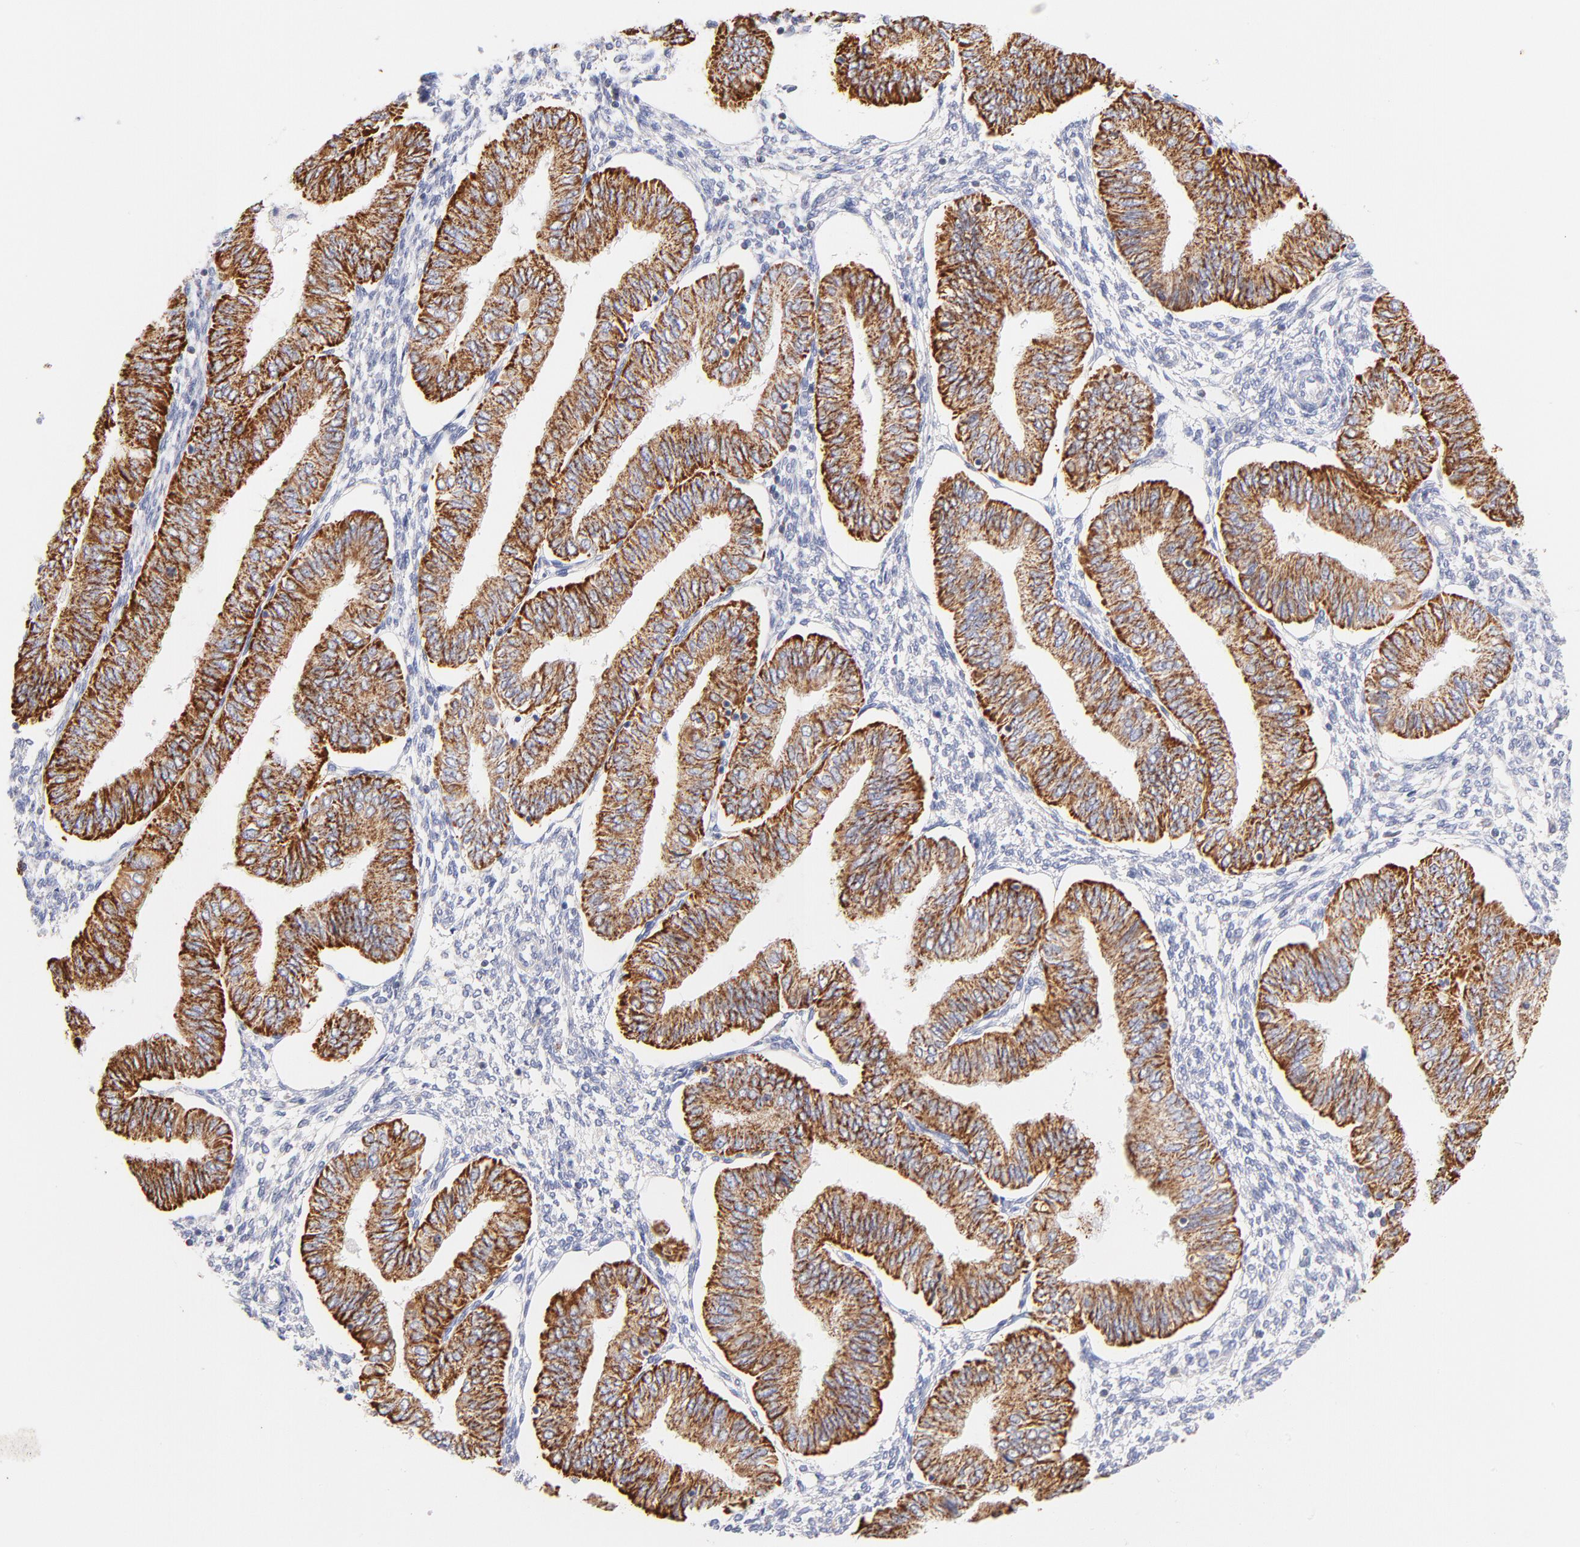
{"staining": {"intensity": "strong", "quantity": ">75%", "location": "cytoplasmic/membranous"}, "tissue": "endometrial cancer", "cell_type": "Tumor cells", "image_type": "cancer", "snomed": [{"axis": "morphology", "description": "Adenocarcinoma, NOS"}, {"axis": "topography", "description": "Endometrium"}], "caption": "Immunohistochemistry micrograph of human endometrial cancer stained for a protein (brown), which shows high levels of strong cytoplasmic/membranous staining in approximately >75% of tumor cells.", "gene": "AIFM1", "patient": {"sex": "female", "age": 51}}